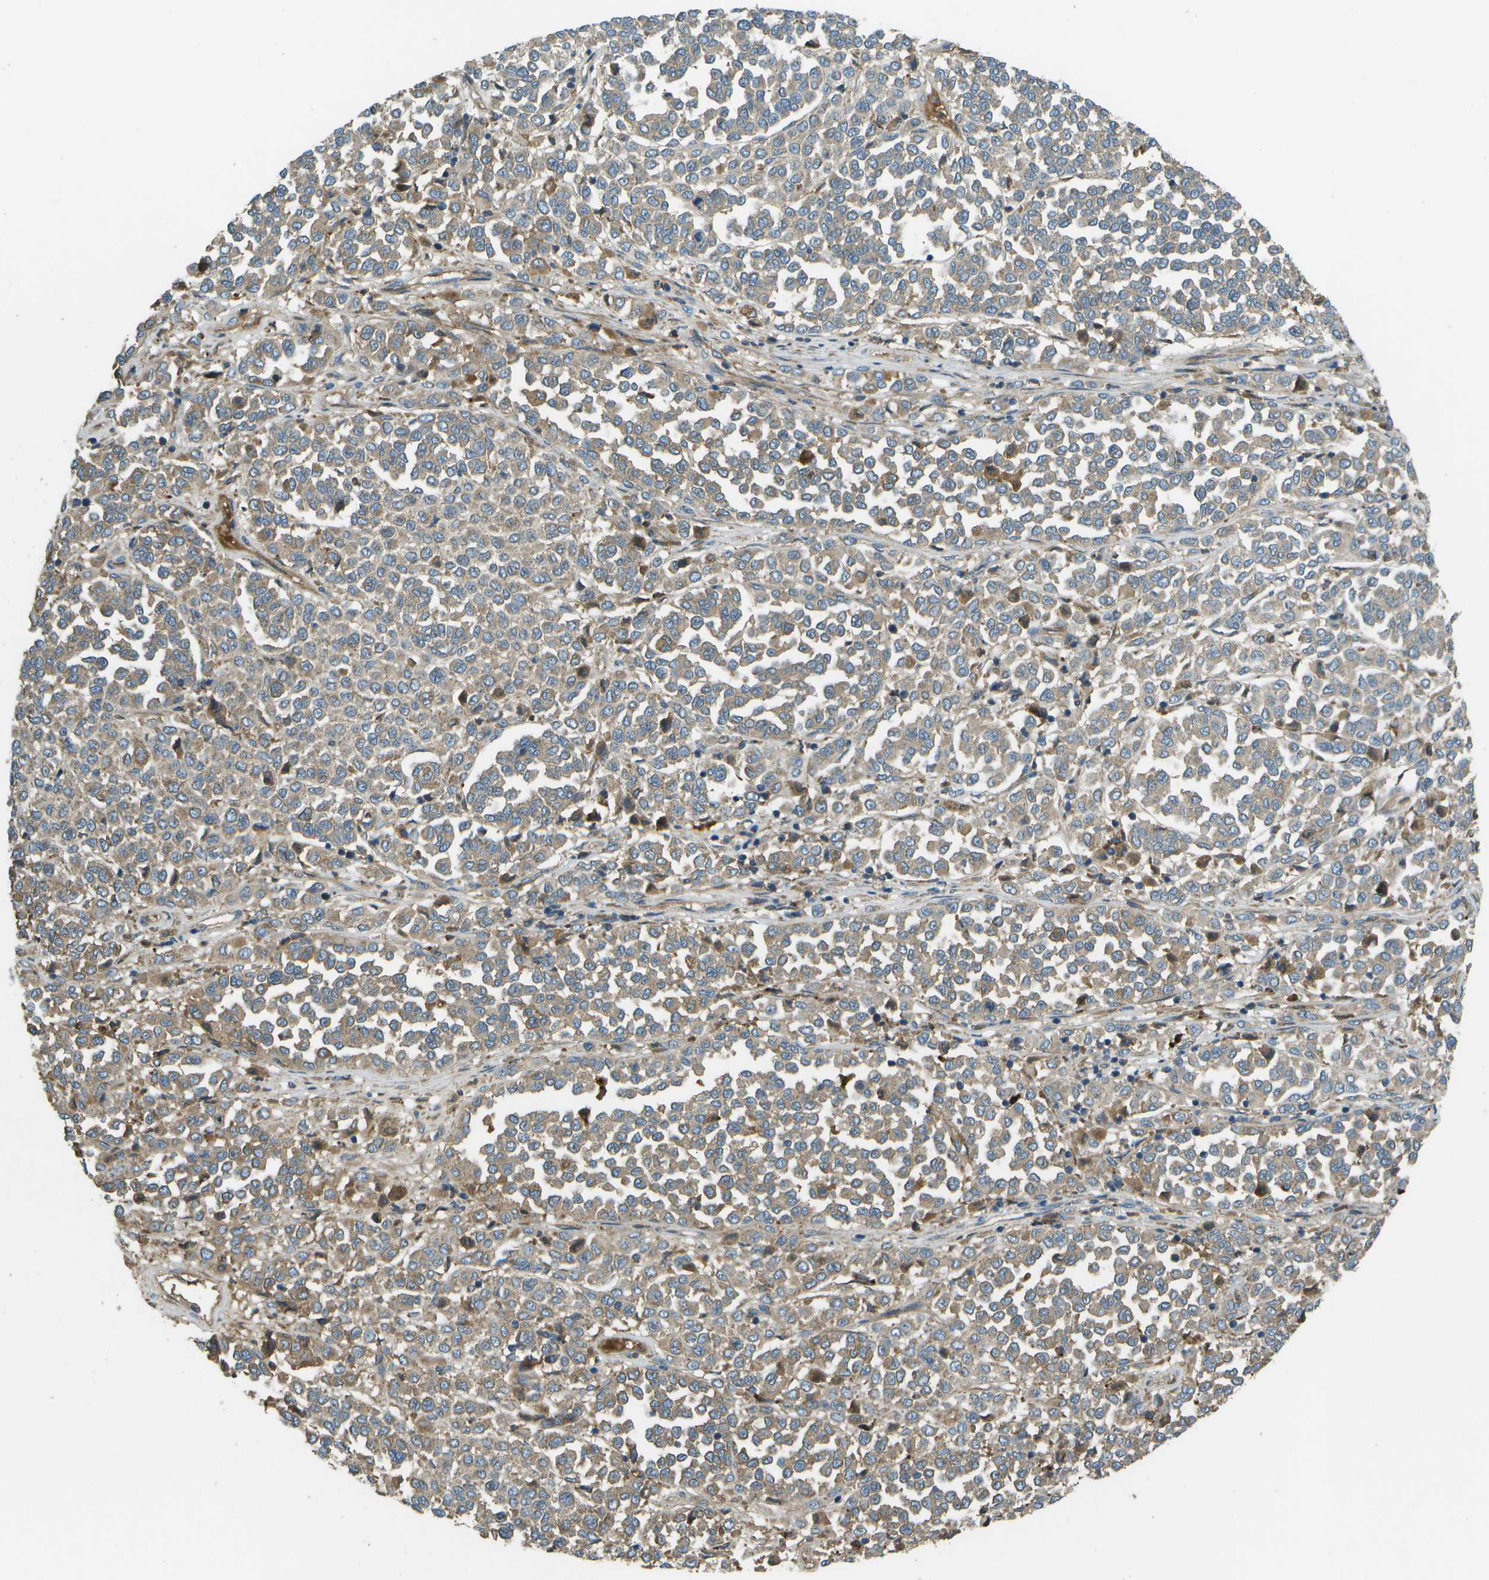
{"staining": {"intensity": "weak", "quantity": ">75%", "location": "cytoplasmic/membranous"}, "tissue": "melanoma", "cell_type": "Tumor cells", "image_type": "cancer", "snomed": [{"axis": "morphology", "description": "Malignant melanoma, Metastatic site"}, {"axis": "topography", "description": "Pancreas"}], "caption": "Brown immunohistochemical staining in malignant melanoma (metastatic site) exhibits weak cytoplasmic/membranous staining in approximately >75% of tumor cells. (IHC, brightfield microscopy, high magnification).", "gene": "PXYLP1", "patient": {"sex": "female", "age": 30}}